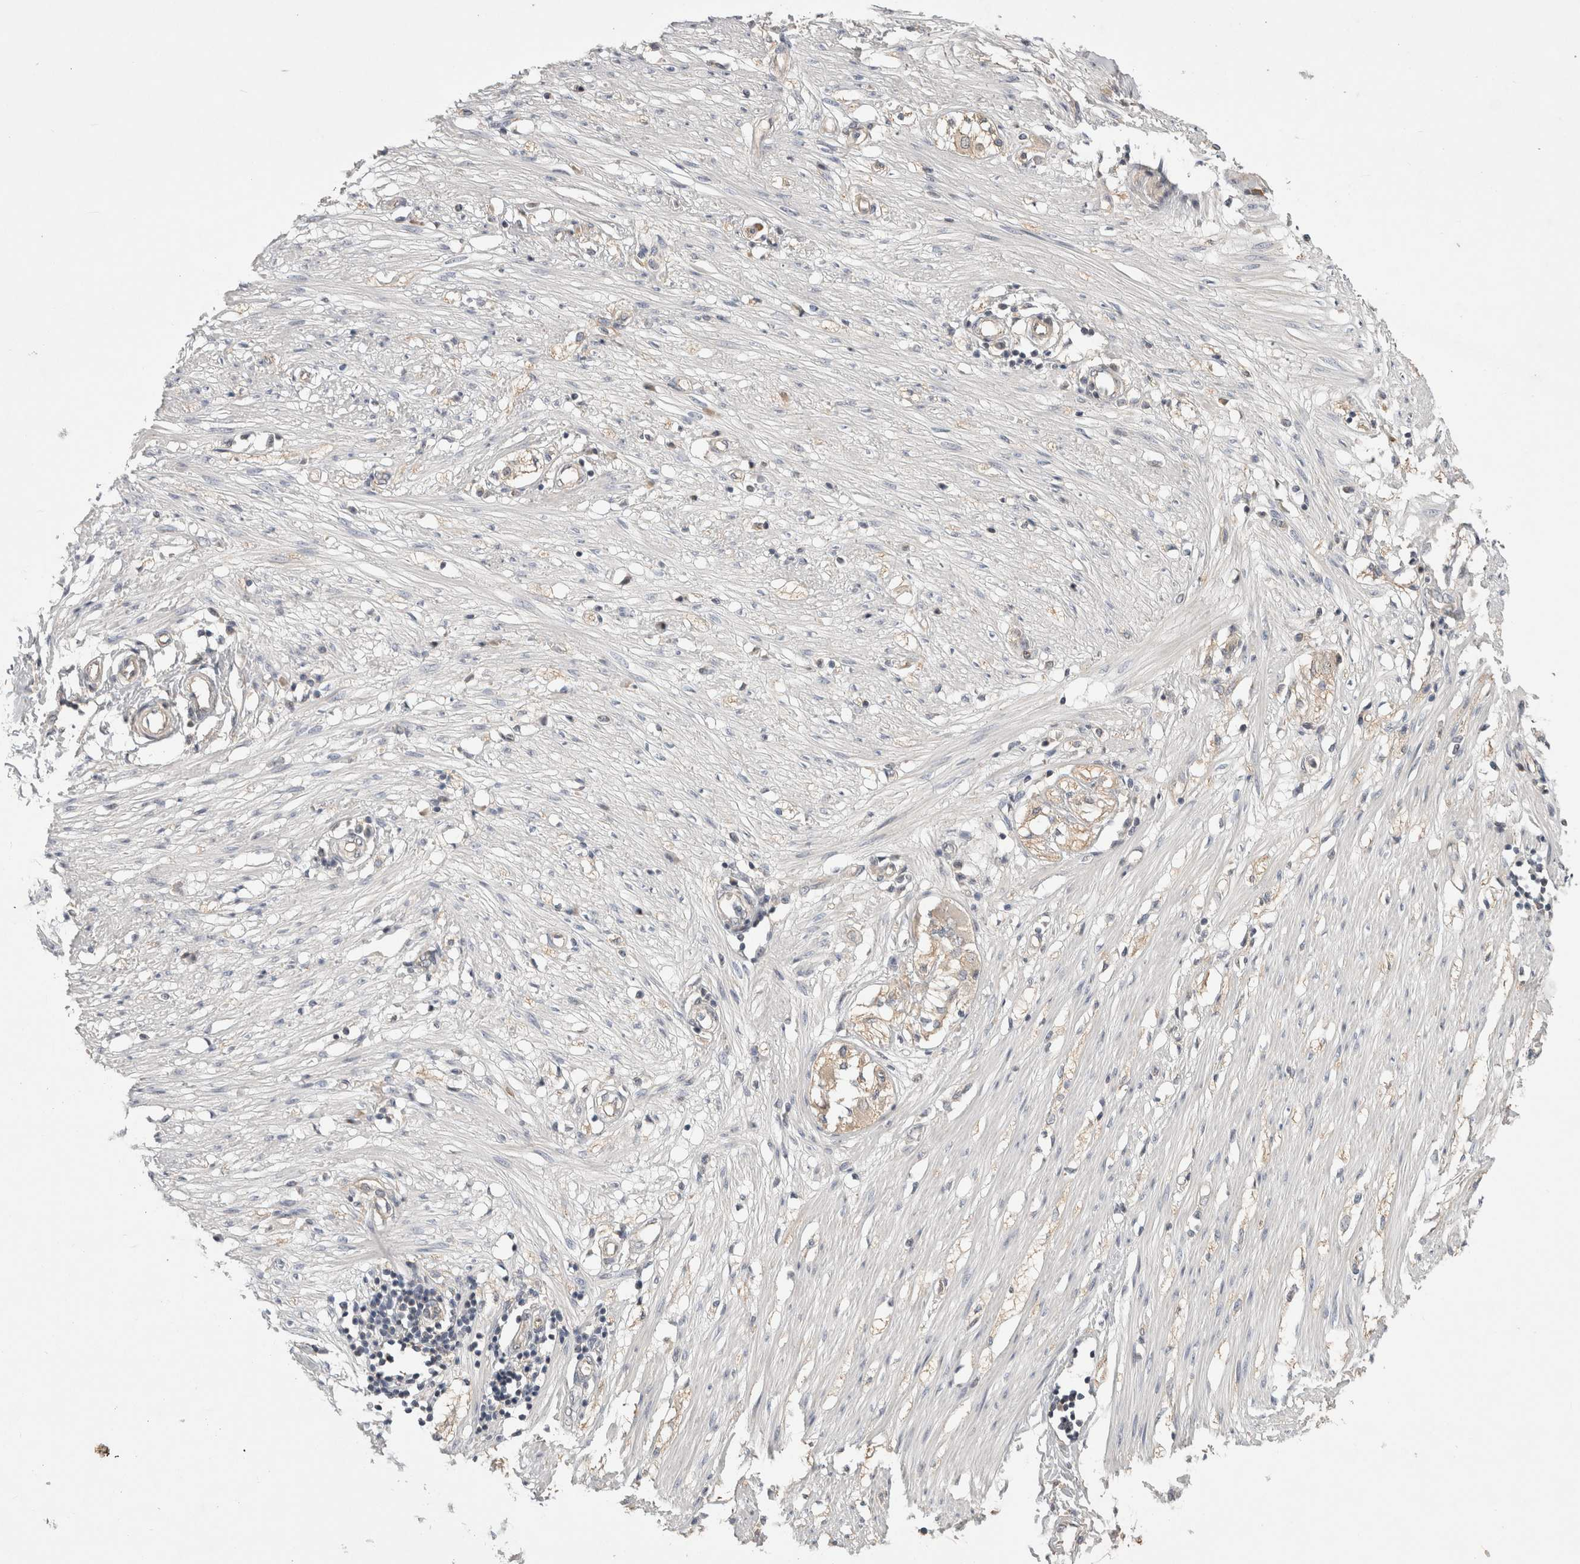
{"staining": {"intensity": "negative", "quantity": "none", "location": "none"}, "tissue": "adipose tissue", "cell_type": "Adipocytes", "image_type": "normal", "snomed": [{"axis": "morphology", "description": "Normal tissue, NOS"}, {"axis": "morphology", "description": "Adenocarcinoma, NOS"}, {"axis": "topography", "description": "Colon"}, {"axis": "topography", "description": "Peripheral nerve tissue"}], "caption": "A photomicrograph of adipose tissue stained for a protein displays no brown staining in adipocytes. (Brightfield microscopy of DAB (3,3'-diaminobenzidine) immunohistochemistry at high magnification).", "gene": "CERS3", "patient": {"sex": "male", "age": 14}}